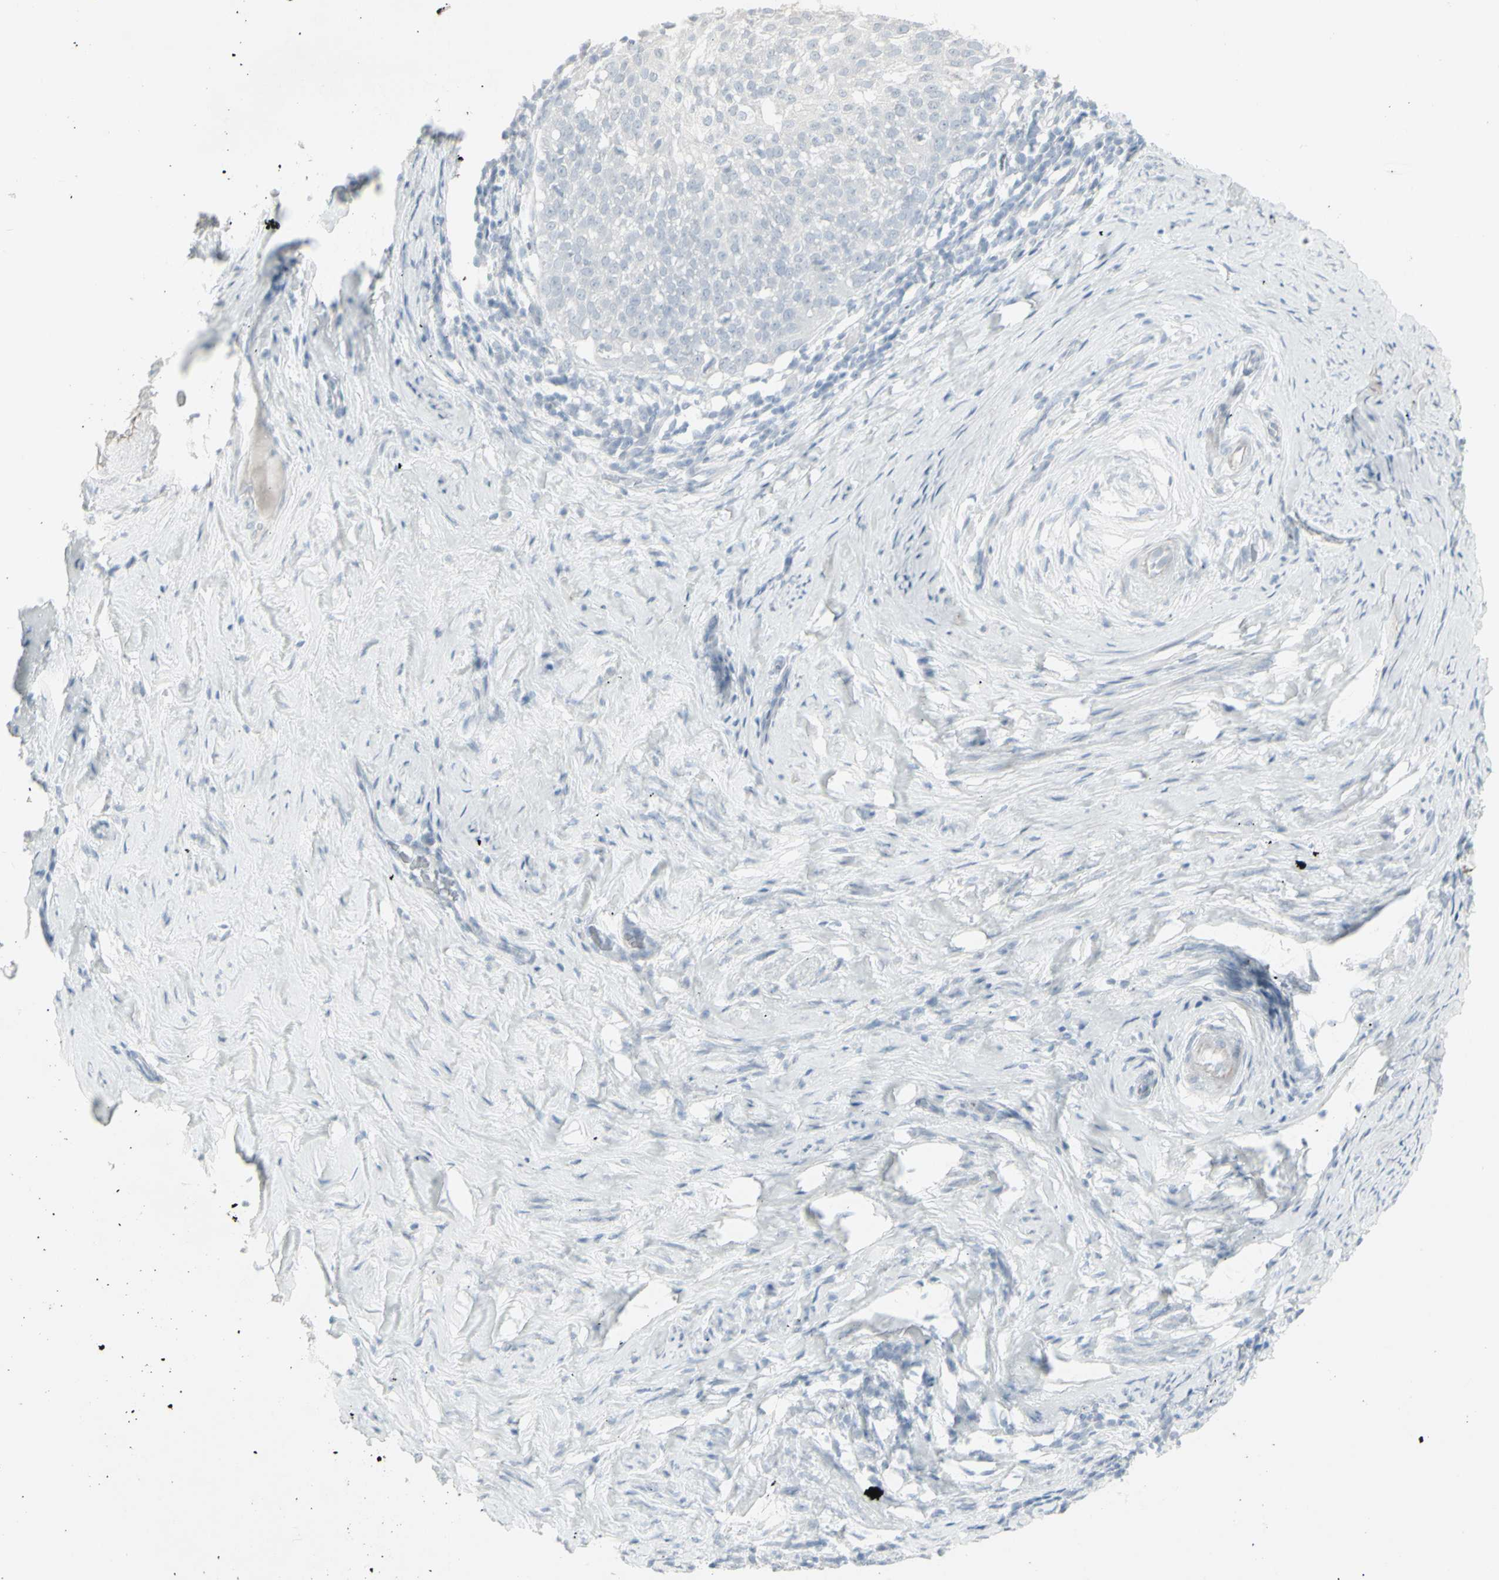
{"staining": {"intensity": "negative", "quantity": "none", "location": "none"}, "tissue": "cervical cancer", "cell_type": "Tumor cells", "image_type": "cancer", "snomed": [{"axis": "morphology", "description": "Squamous cell carcinoma, NOS"}, {"axis": "topography", "description": "Cervix"}], "caption": "Immunohistochemical staining of human cervical squamous cell carcinoma shows no significant staining in tumor cells.", "gene": "YBX2", "patient": {"sex": "female", "age": 51}}